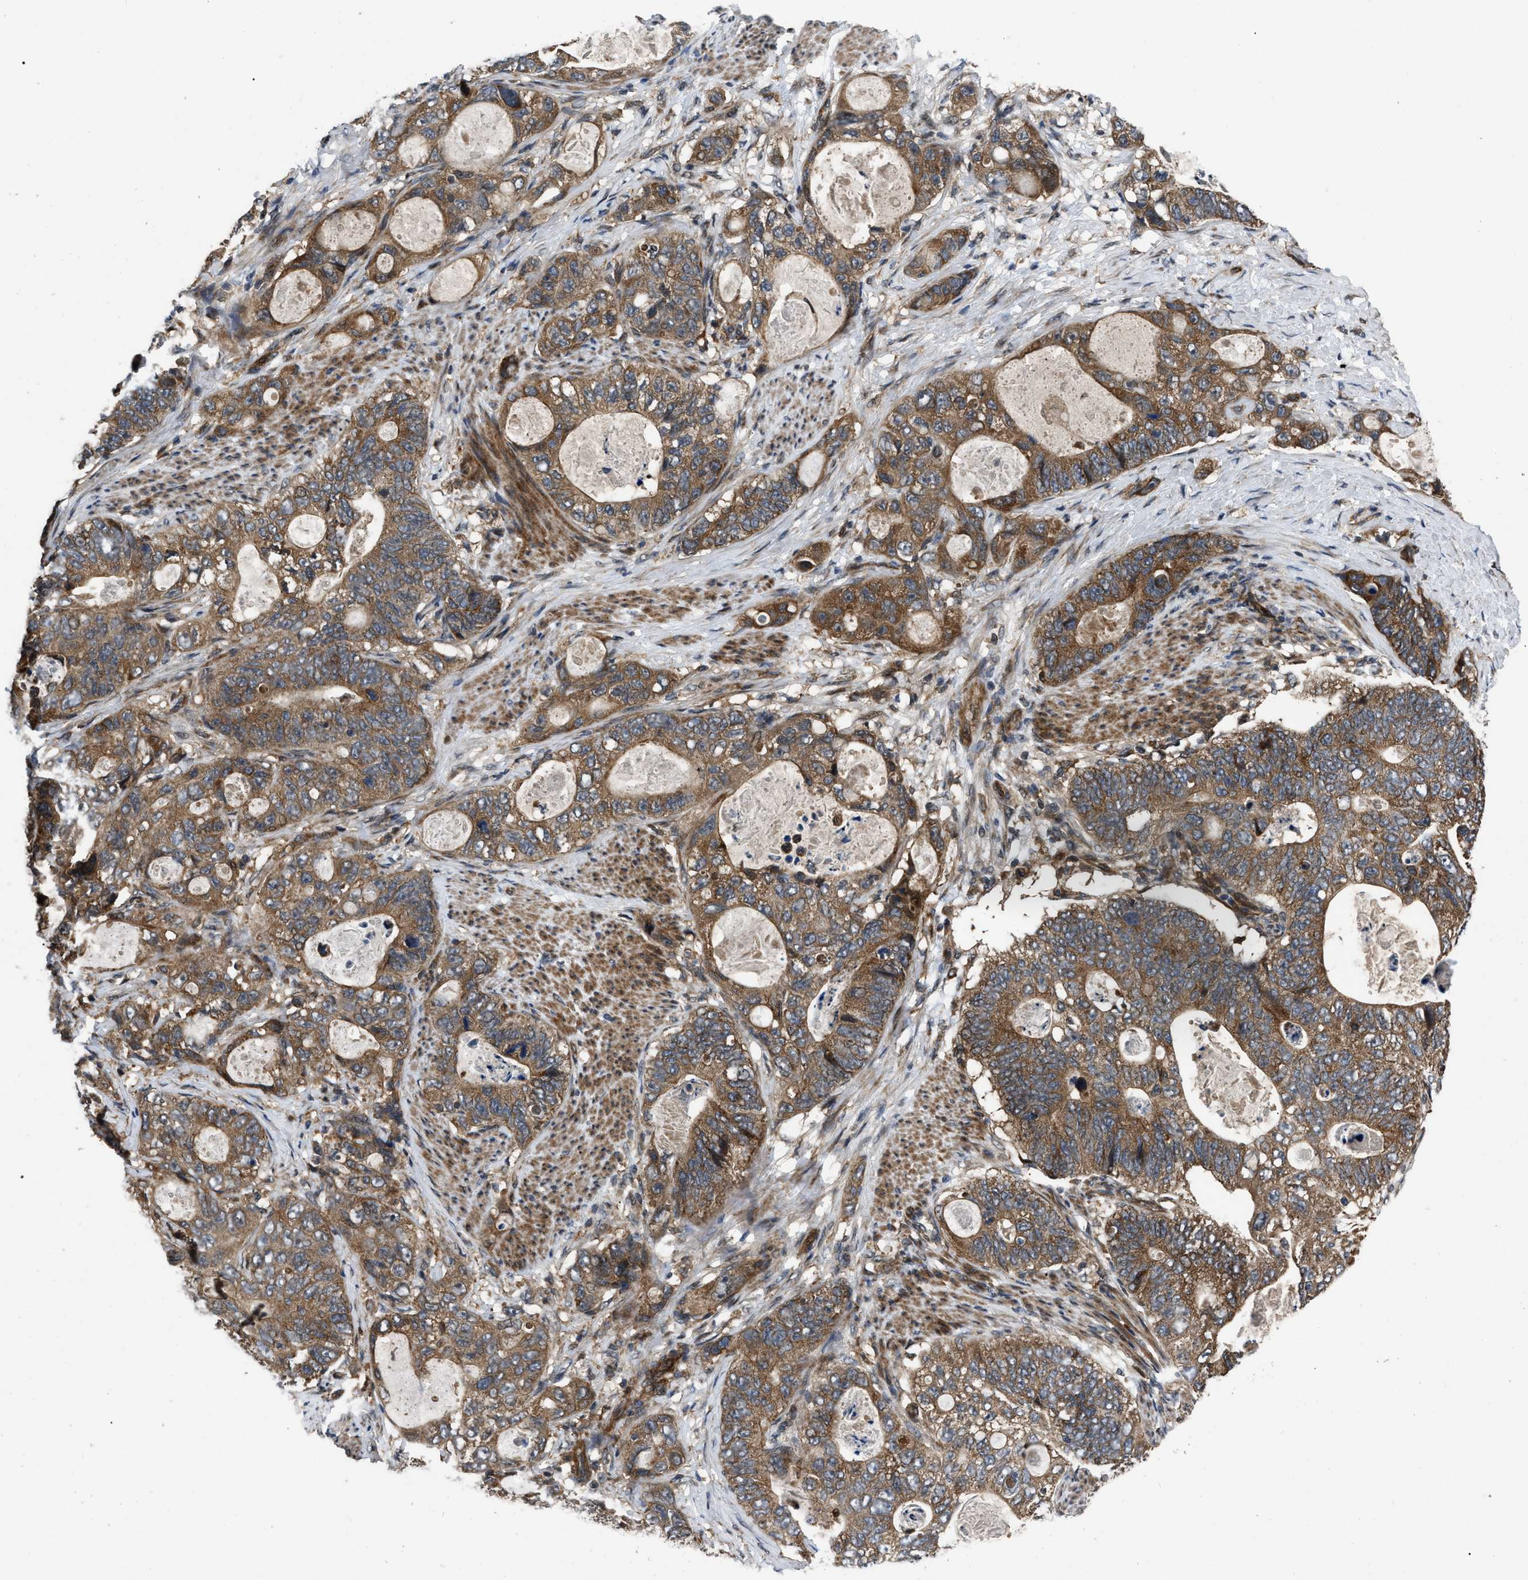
{"staining": {"intensity": "moderate", "quantity": ">75%", "location": "cytoplasmic/membranous"}, "tissue": "stomach cancer", "cell_type": "Tumor cells", "image_type": "cancer", "snomed": [{"axis": "morphology", "description": "Normal tissue, NOS"}, {"axis": "morphology", "description": "Adenocarcinoma, NOS"}, {"axis": "topography", "description": "Stomach"}], "caption": "Tumor cells demonstrate moderate cytoplasmic/membranous positivity in approximately >75% of cells in stomach cancer.", "gene": "PPWD1", "patient": {"sex": "female", "age": 89}}